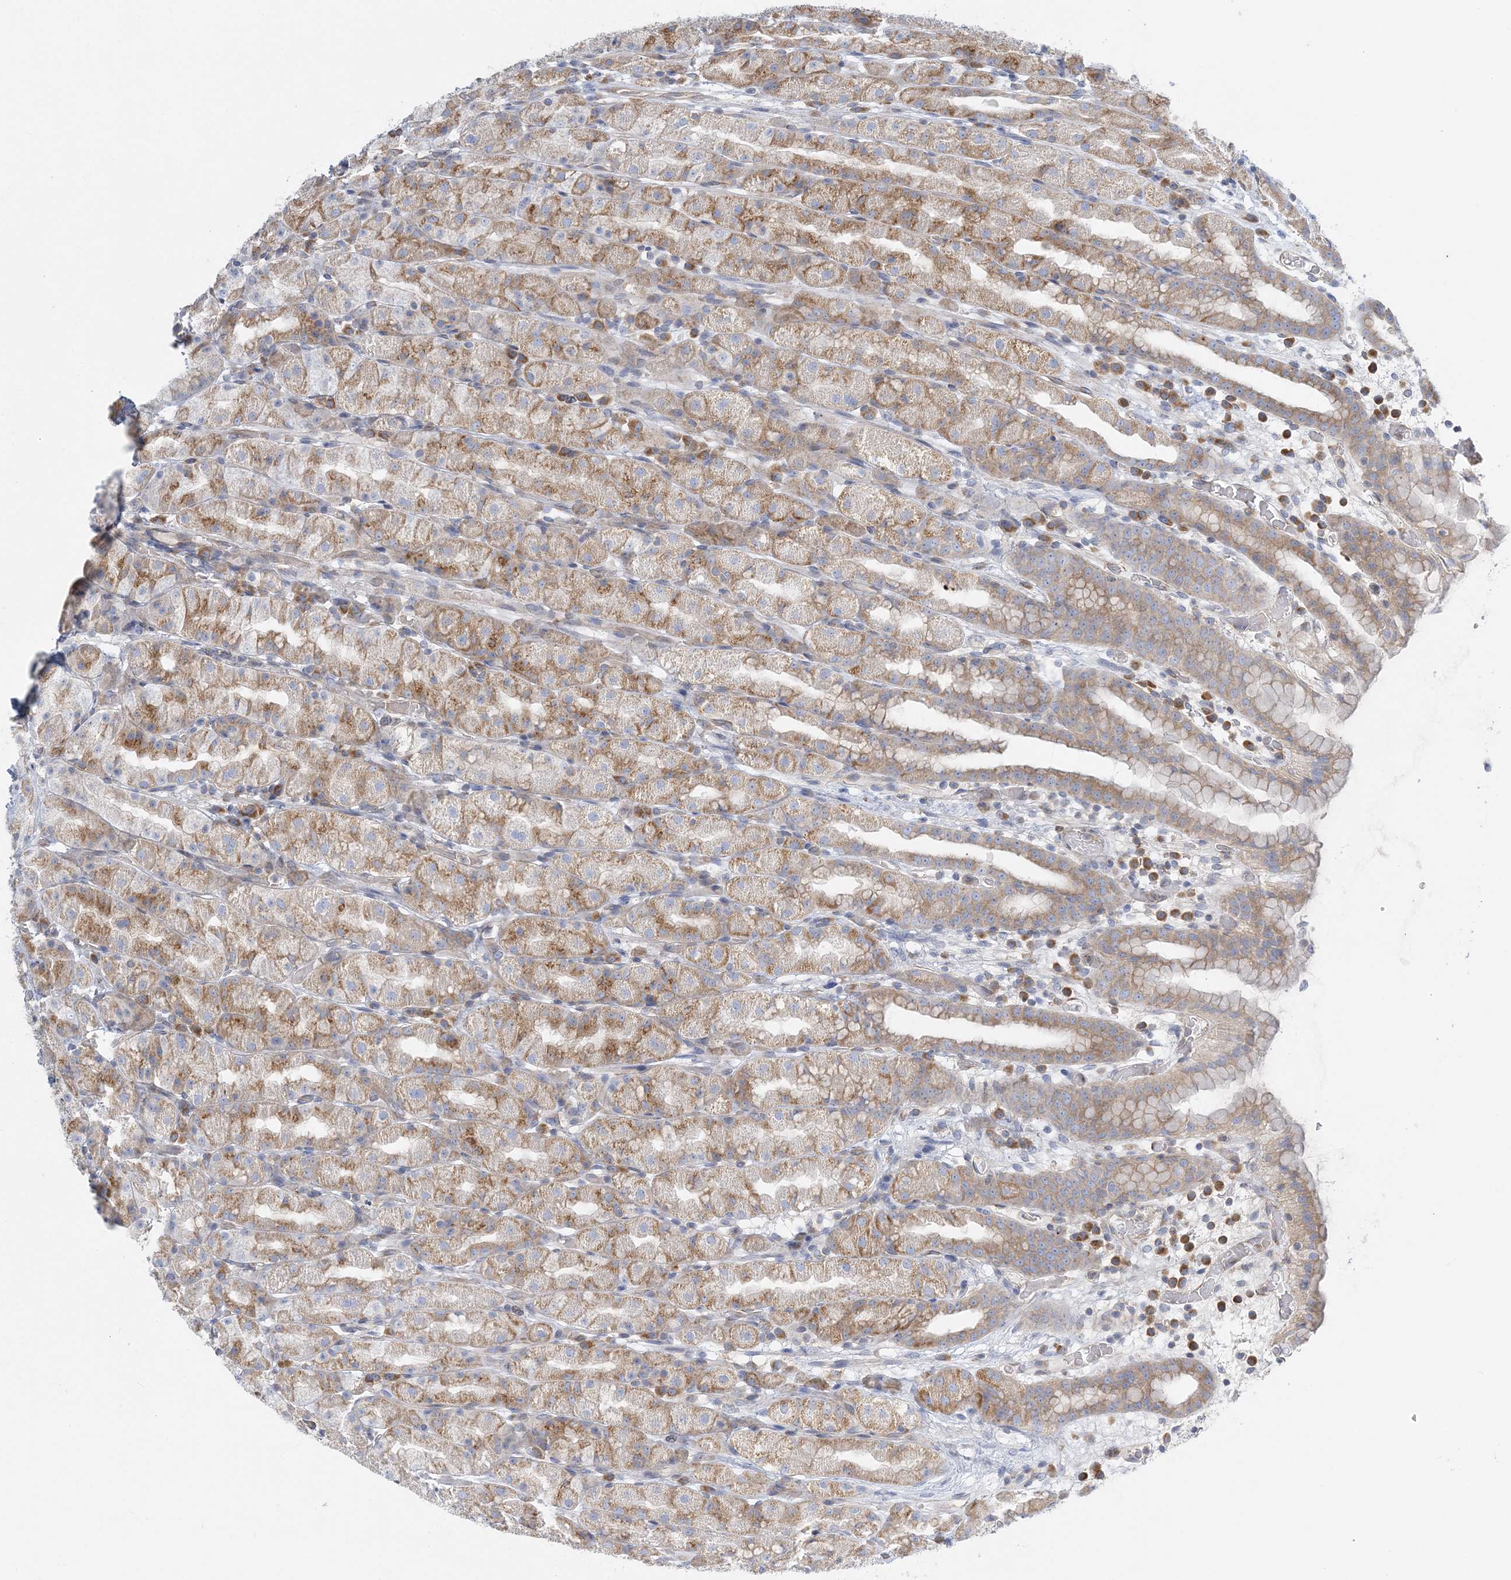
{"staining": {"intensity": "moderate", "quantity": "25%-75%", "location": "cytoplasmic/membranous"}, "tissue": "stomach", "cell_type": "Glandular cells", "image_type": "normal", "snomed": [{"axis": "morphology", "description": "Normal tissue, NOS"}, {"axis": "topography", "description": "Stomach, upper"}], "caption": "An image showing moderate cytoplasmic/membranous positivity in about 25%-75% of glandular cells in unremarkable stomach, as visualized by brown immunohistochemical staining.", "gene": "FAM114A2", "patient": {"sex": "male", "age": 68}}